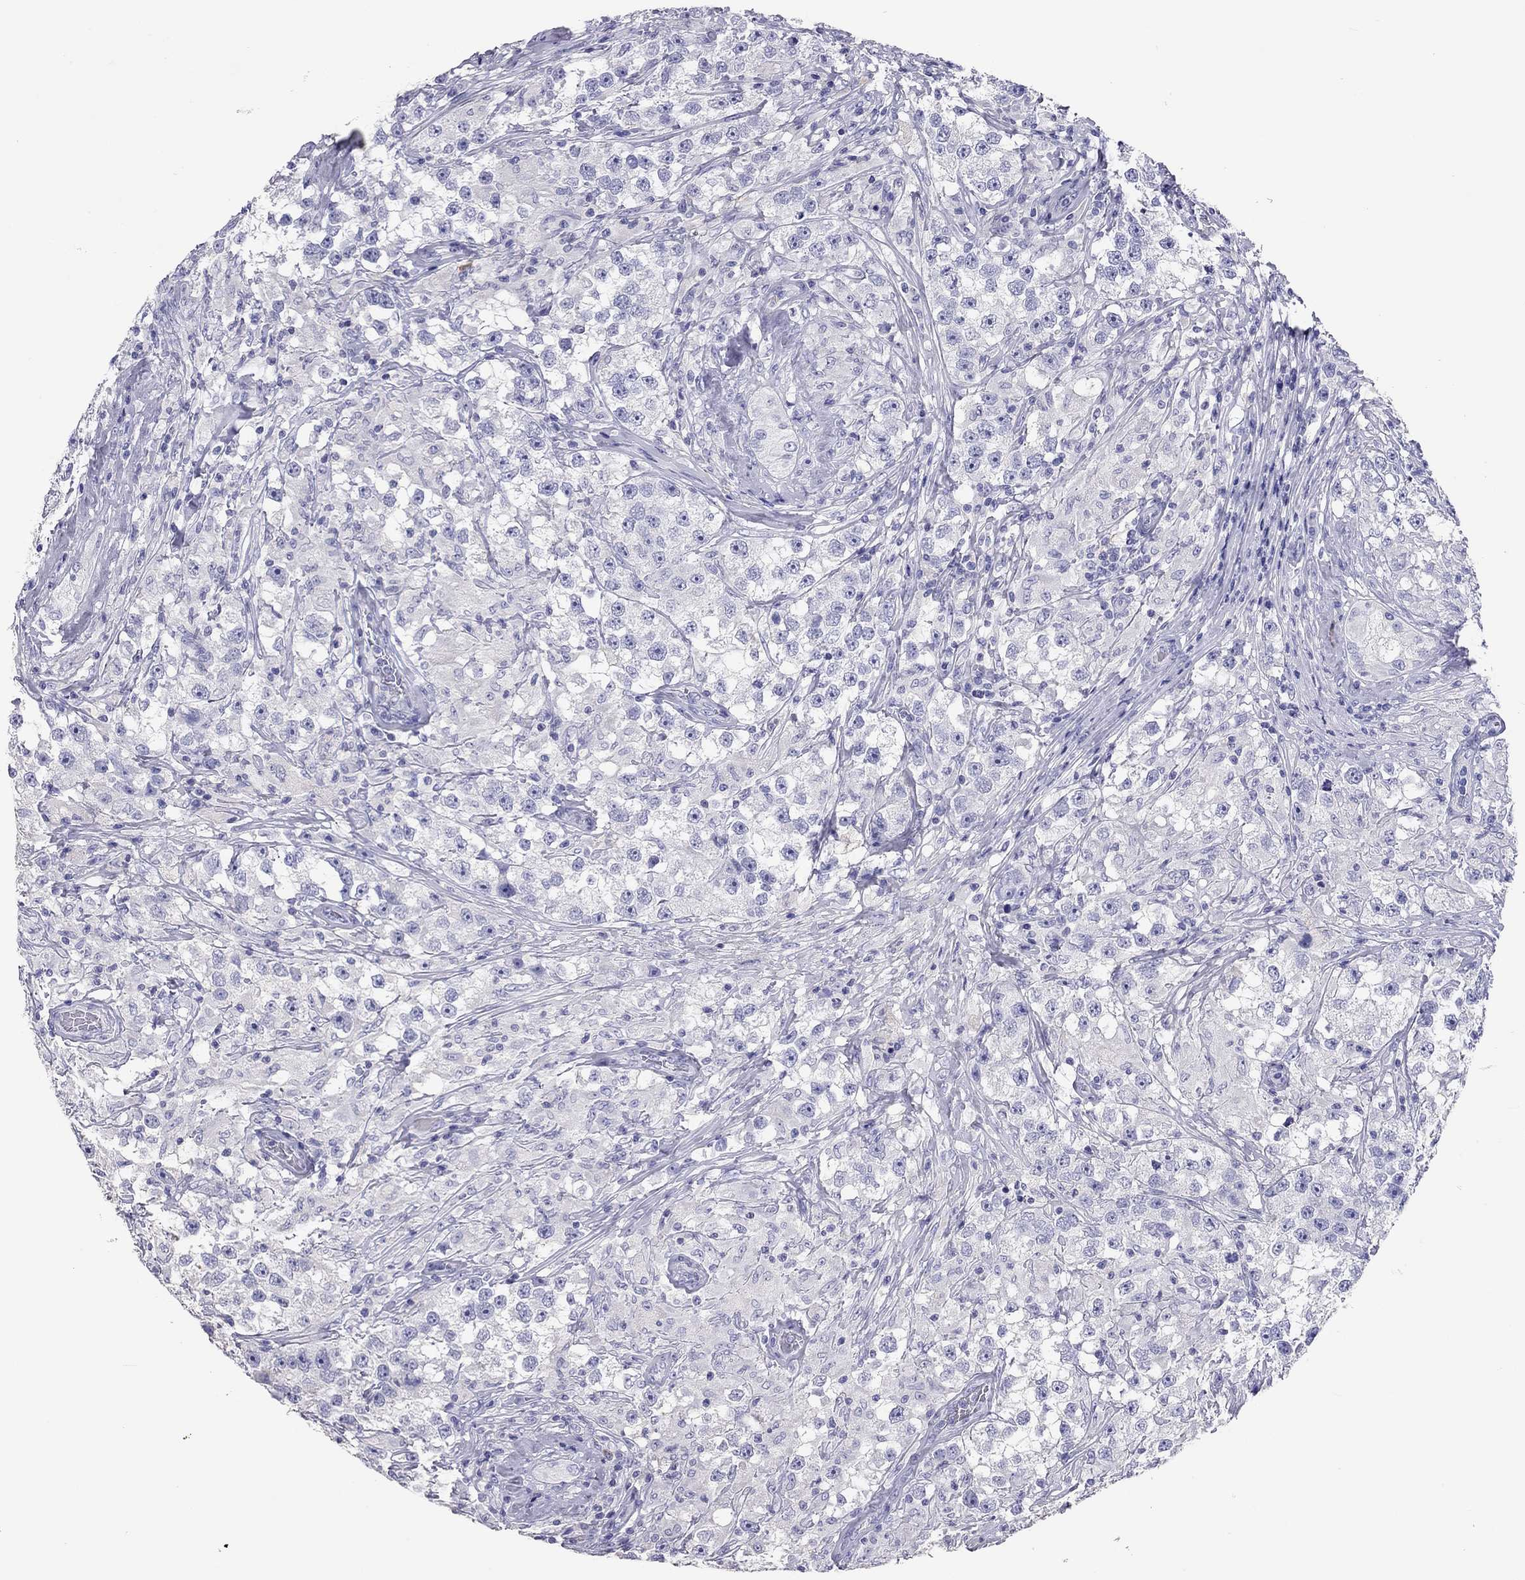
{"staining": {"intensity": "negative", "quantity": "none", "location": "none"}, "tissue": "testis cancer", "cell_type": "Tumor cells", "image_type": "cancer", "snomed": [{"axis": "morphology", "description": "Seminoma, NOS"}, {"axis": "topography", "description": "Testis"}], "caption": "High magnification brightfield microscopy of testis cancer stained with DAB (brown) and counterstained with hematoxylin (blue): tumor cells show no significant staining.", "gene": "CALHM1", "patient": {"sex": "male", "age": 46}}